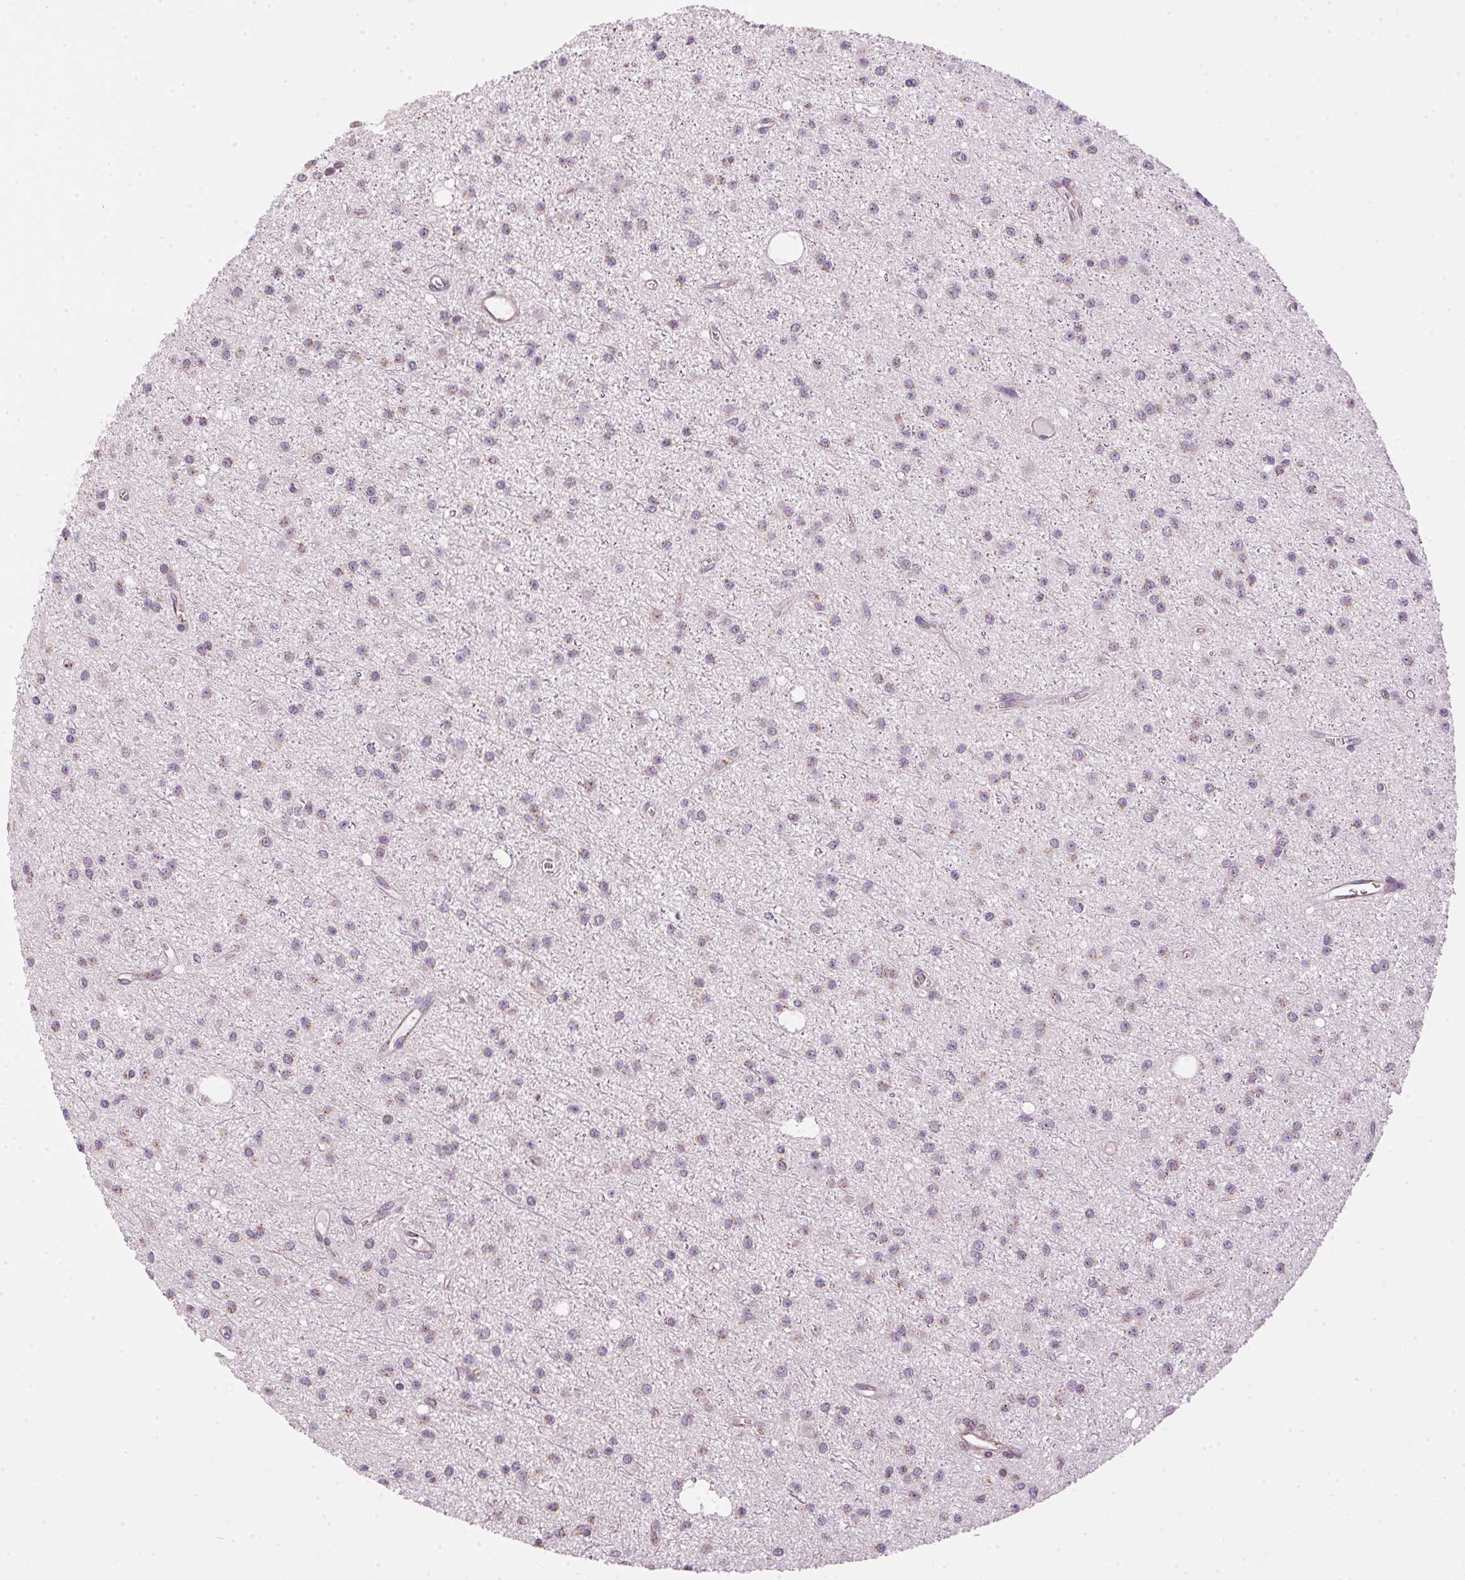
{"staining": {"intensity": "weak", "quantity": "<25%", "location": "cytoplasmic/membranous"}, "tissue": "glioma", "cell_type": "Tumor cells", "image_type": "cancer", "snomed": [{"axis": "morphology", "description": "Glioma, malignant, Low grade"}, {"axis": "topography", "description": "Brain"}], "caption": "Immunohistochemistry (IHC) of human low-grade glioma (malignant) displays no expression in tumor cells.", "gene": "GOLPH3", "patient": {"sex": "male", "age": 27}}